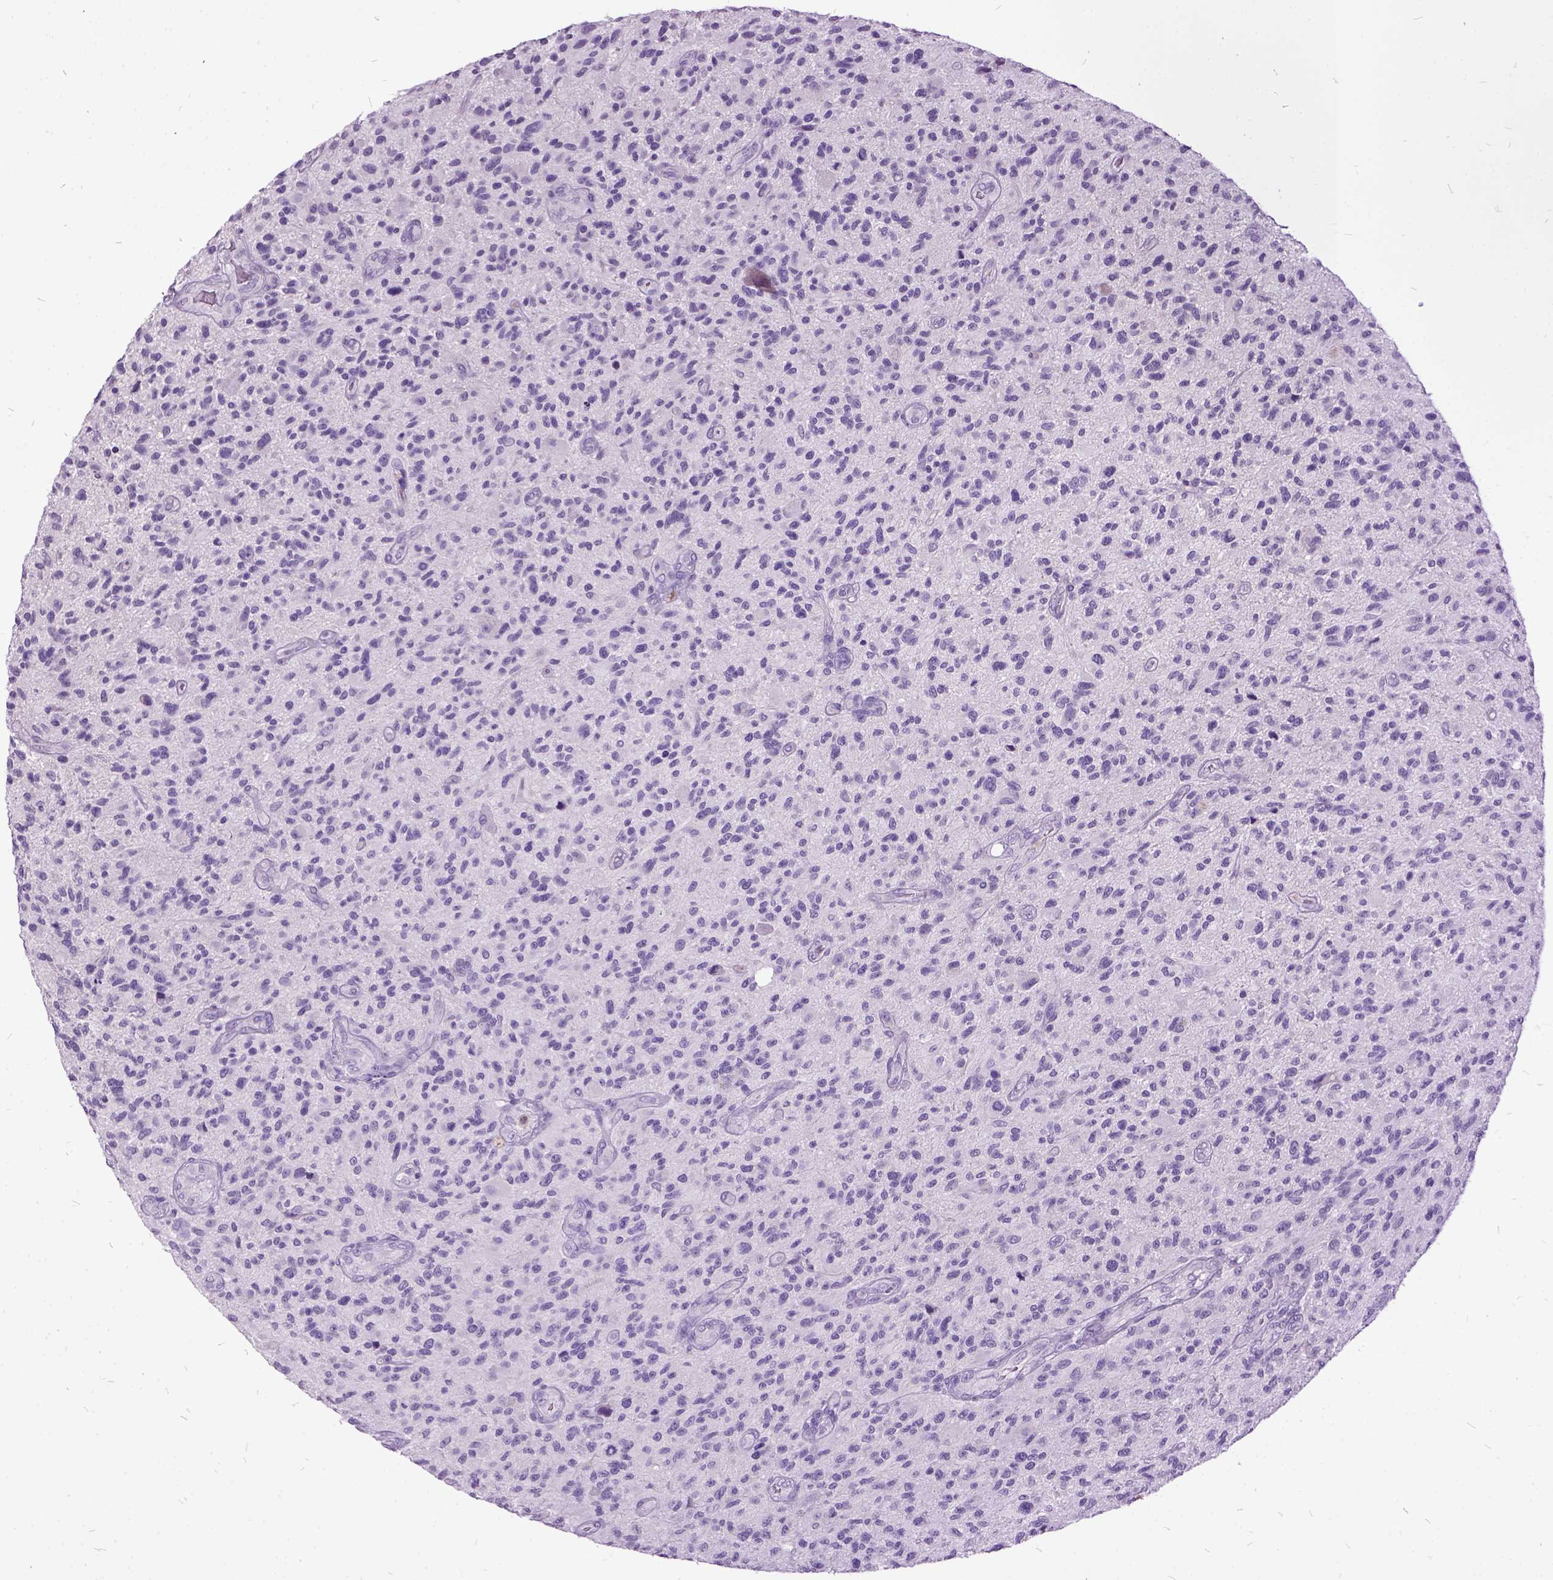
{"staining": {"intensity": "negative", "quantity": "none", "location": "none"}, "tissue": "glioma", "cell_type": "Tumor cells", "image_type": "cancer", "snomed": [{"axis": "morphology", "description": "Glioma, malignant, High grade"}, {"axis": "topography", "description": "Brain"}], "caption": "Tumor cells are negative for protein expression in human glioma.", "gene": "MME", "patient": {"sex": "male", "age": 47}}